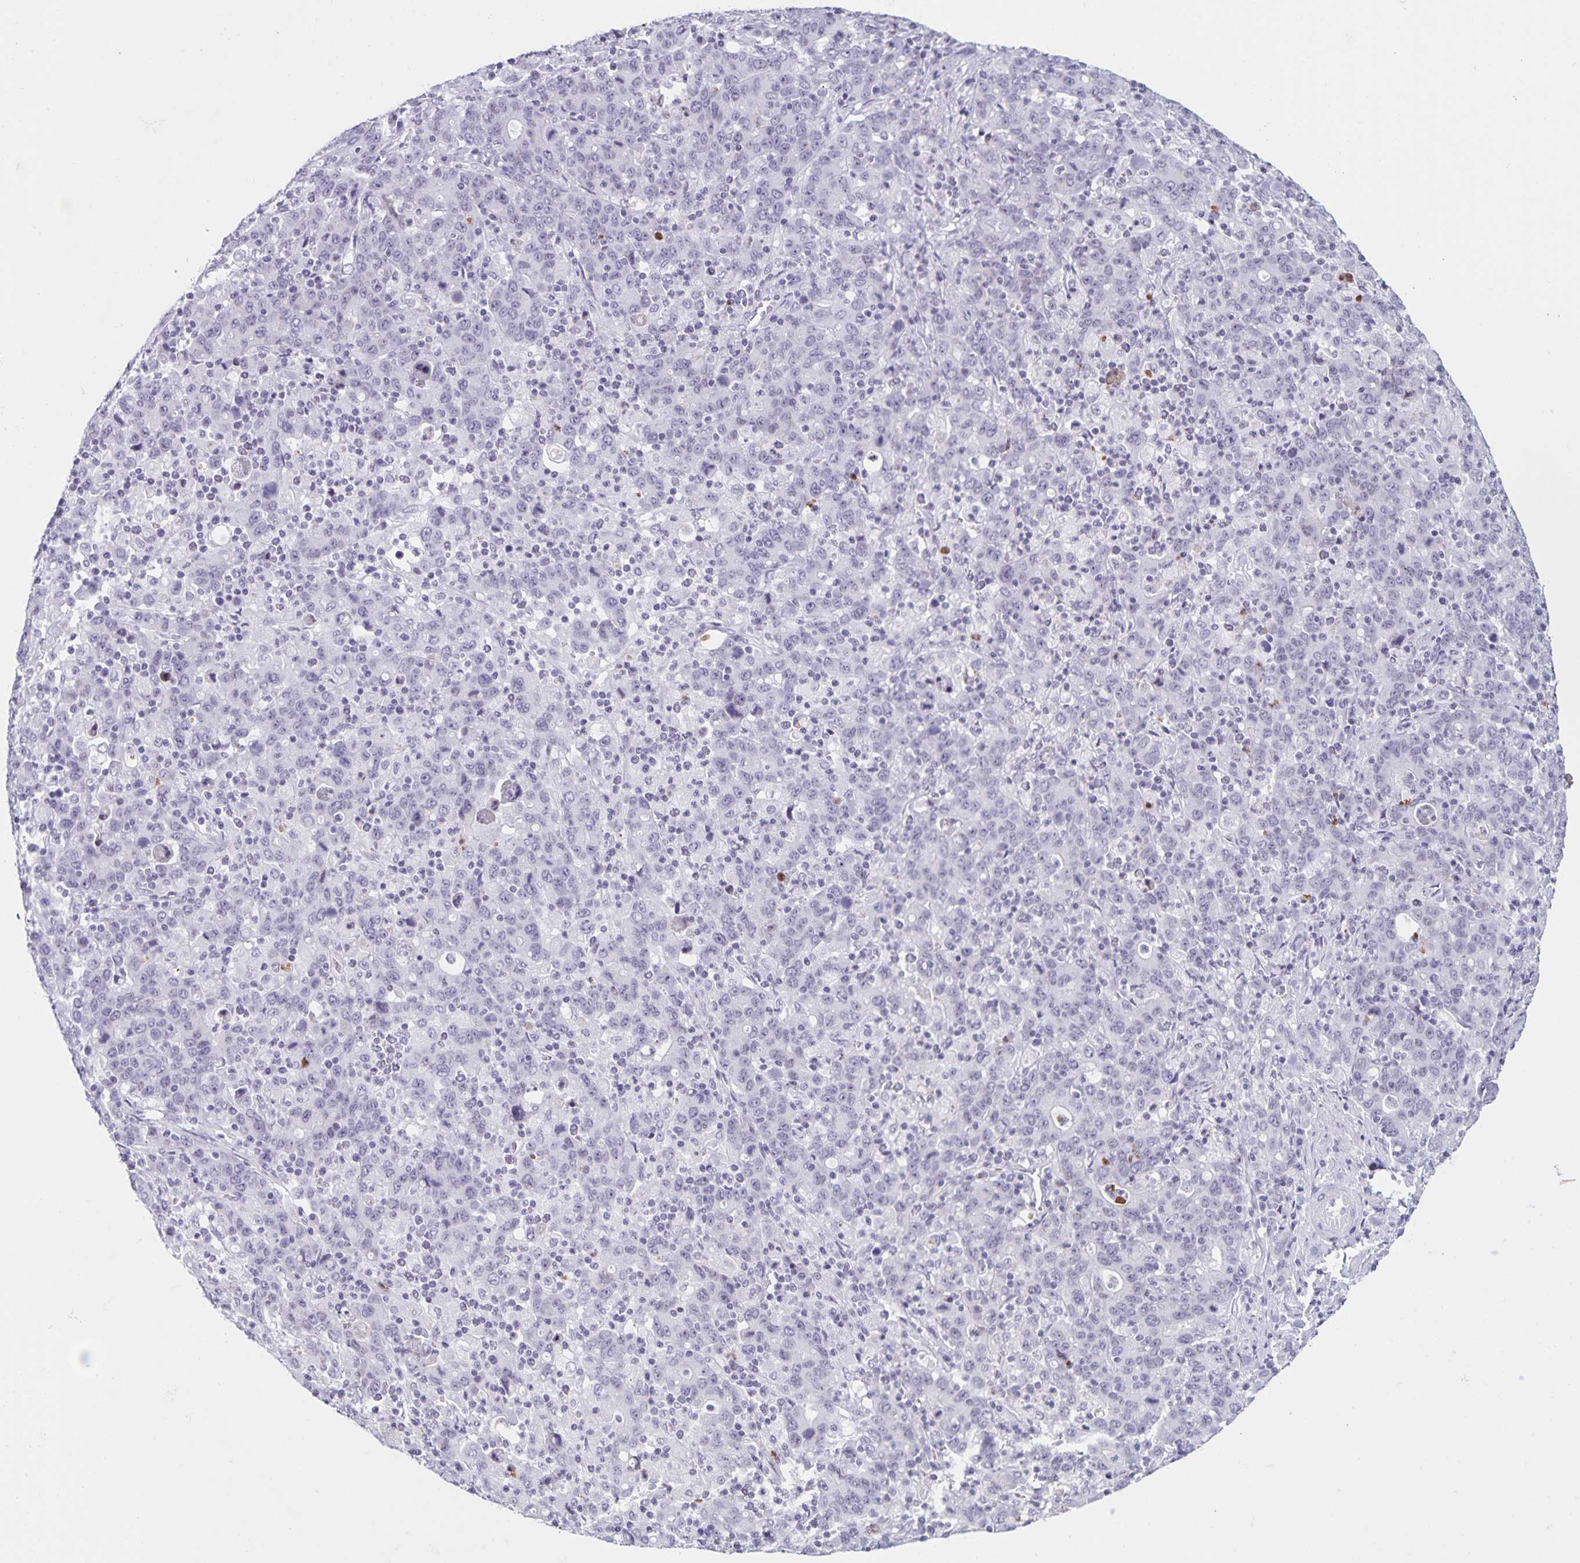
{"staining": {"intensity": "negative", "quantity": "none", "location": "none"}, "tissue": "stomach cancer", "cell_type": "Tumor cells", "image_type": "cancer", "snomed": [{"axis": "morphology", "description": "Adenocarcinoma, NOS"}, {"axis": "topography", "description": "Stomach, upper"}], "caption": "Photomicrograph shows no significant protein staining in tumor cells of stomach cancer (adenocarcinoma).", "gene": "LCE6A", "patient": {"sex": "male", "age": 69}}